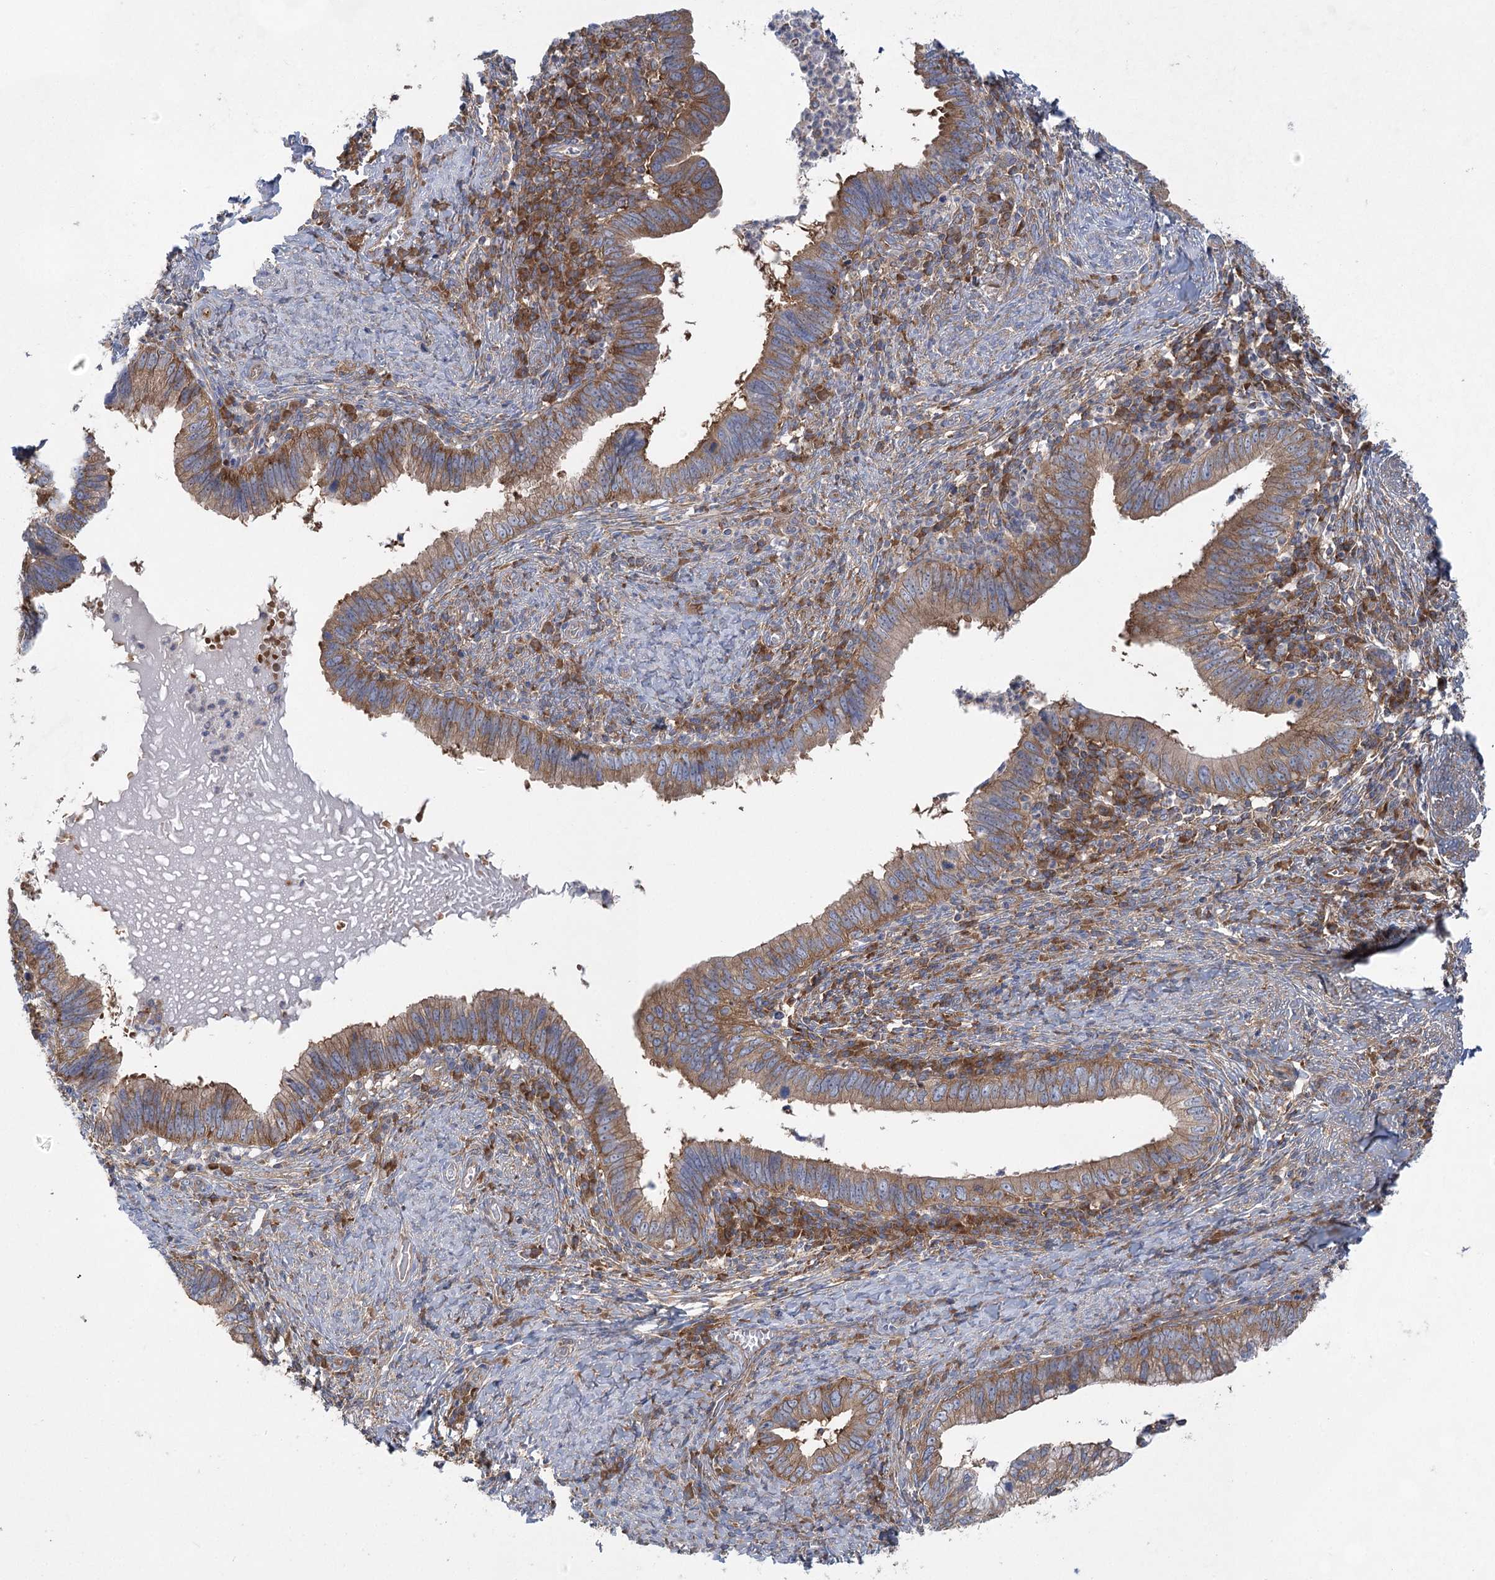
{"staining": {"intensity": "moderate", "quantity": ">75%", "location": "cytoplasmic/membranous"}, "tissue": "cervical cancer", "cell_type": "Tumor cells", "image_type": "cancer", "snomed": [{"axis": "morphology", "description": "Adenocarcinoma, NOS"}, {"axis": "topography", "description": "Cervix"}], "caption": "This histopathology image shows immunohistochemistry staining of cervical cancer (adenocarcinoma), with medium moderate cytoplasmic/membranous staining in approximately >75% of tumor cells.", "gene": "EIF3A", "patient": {"sex": "female", "age": 36}}